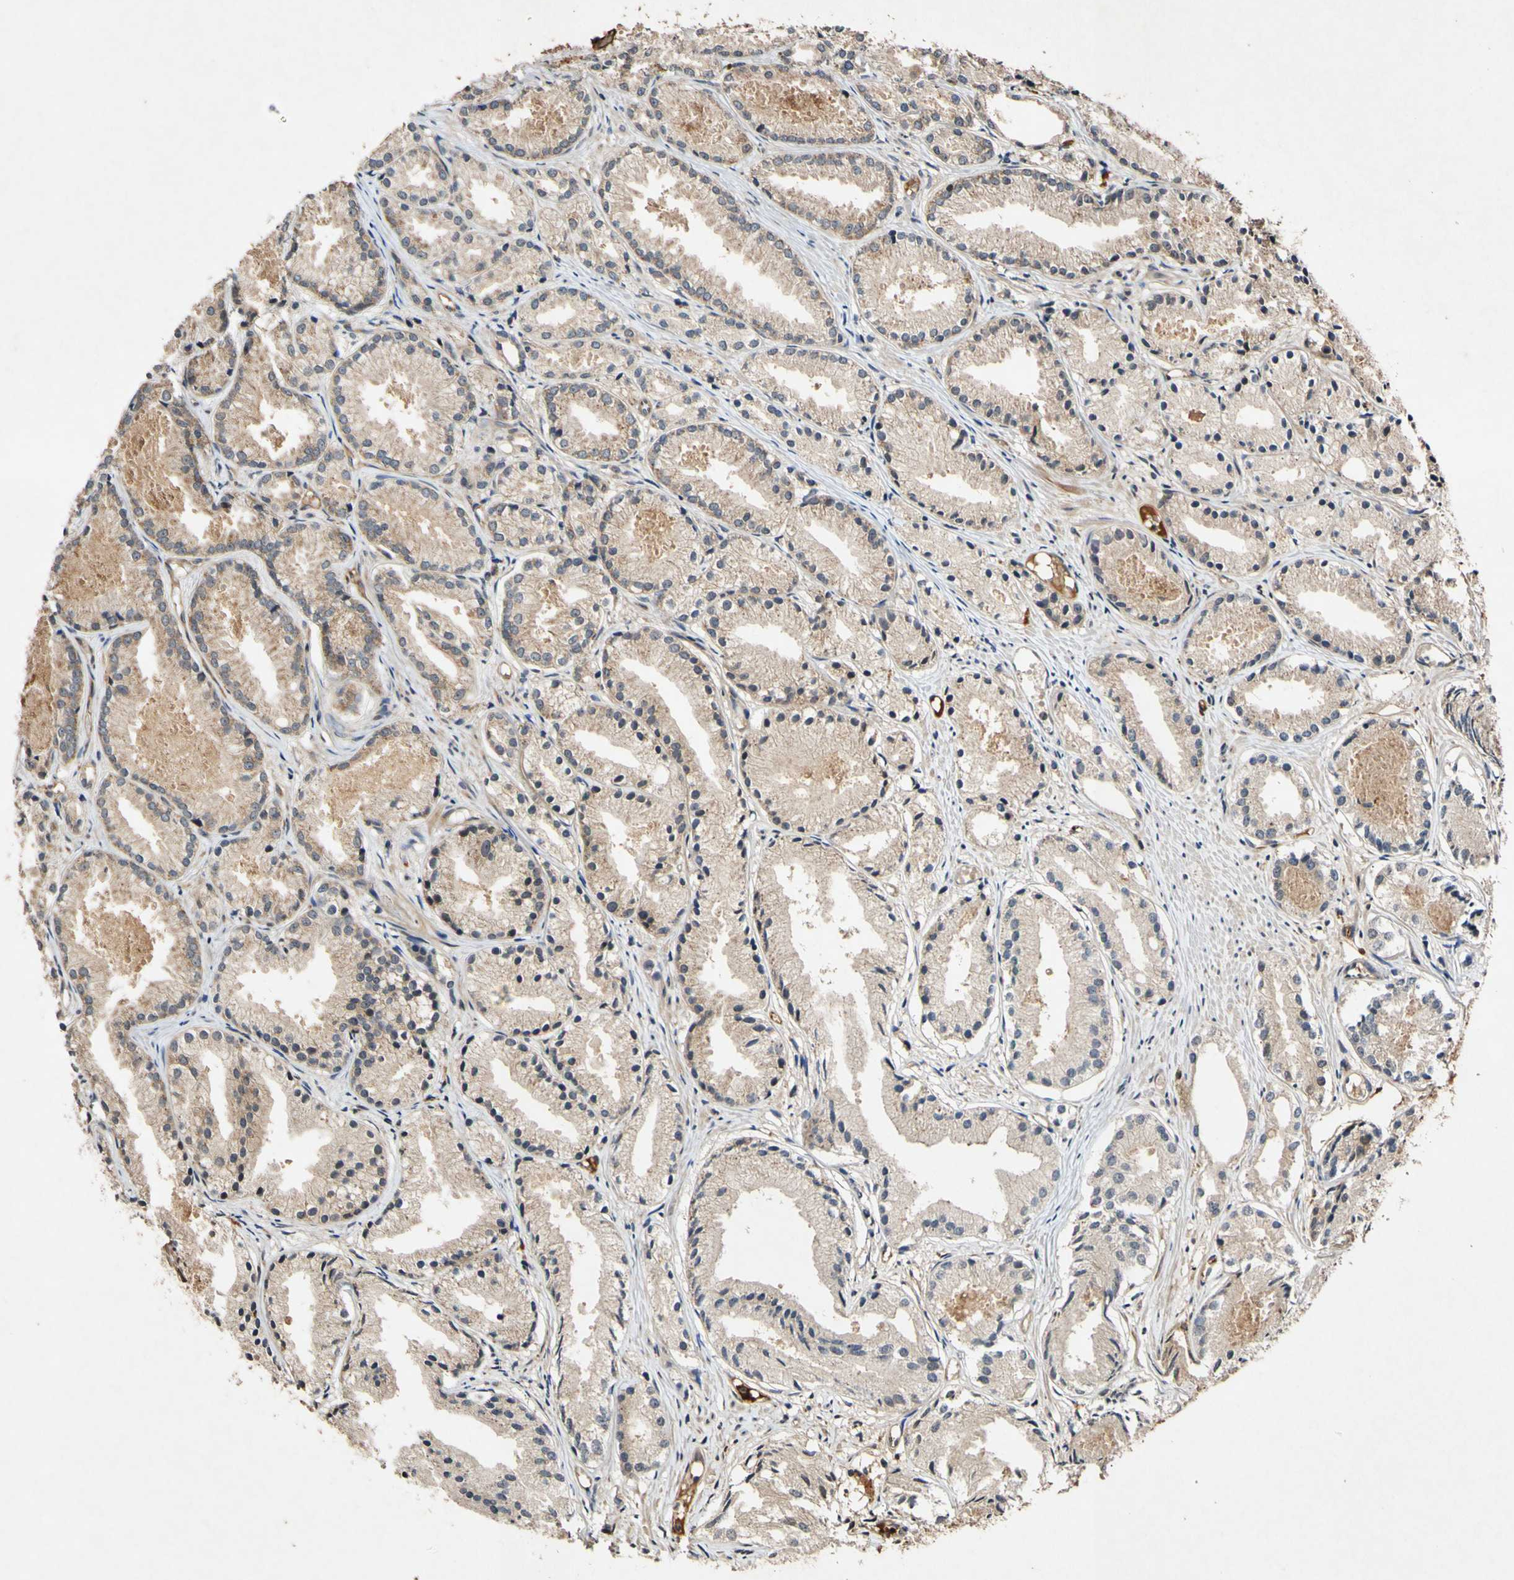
{"staining": {"intensity": "weak", "quantity": "25%-75%", "location": "cytoplasmic/membranous"}, "tissue": "prostate cancer", "cell_type": "Tumor cells", "image_type": "cancer", "snomed": [{"axis": "morphology", "description": "Adenocarcinoma, Low grade"}, {"axis": "topography", "description": "Prostate"}], "caption": "Prostate cancer (adenocarcinoma (low-grade)) stained with DAB IHC displays low levels of weak cytoplasmic/membranous positivity in about 25%-75% of tumor cells. (Brightfield microscopy of DAB IHC at high magnification).", "gene": "PLAT", "patient": {"sex": "male", "age": 72}}